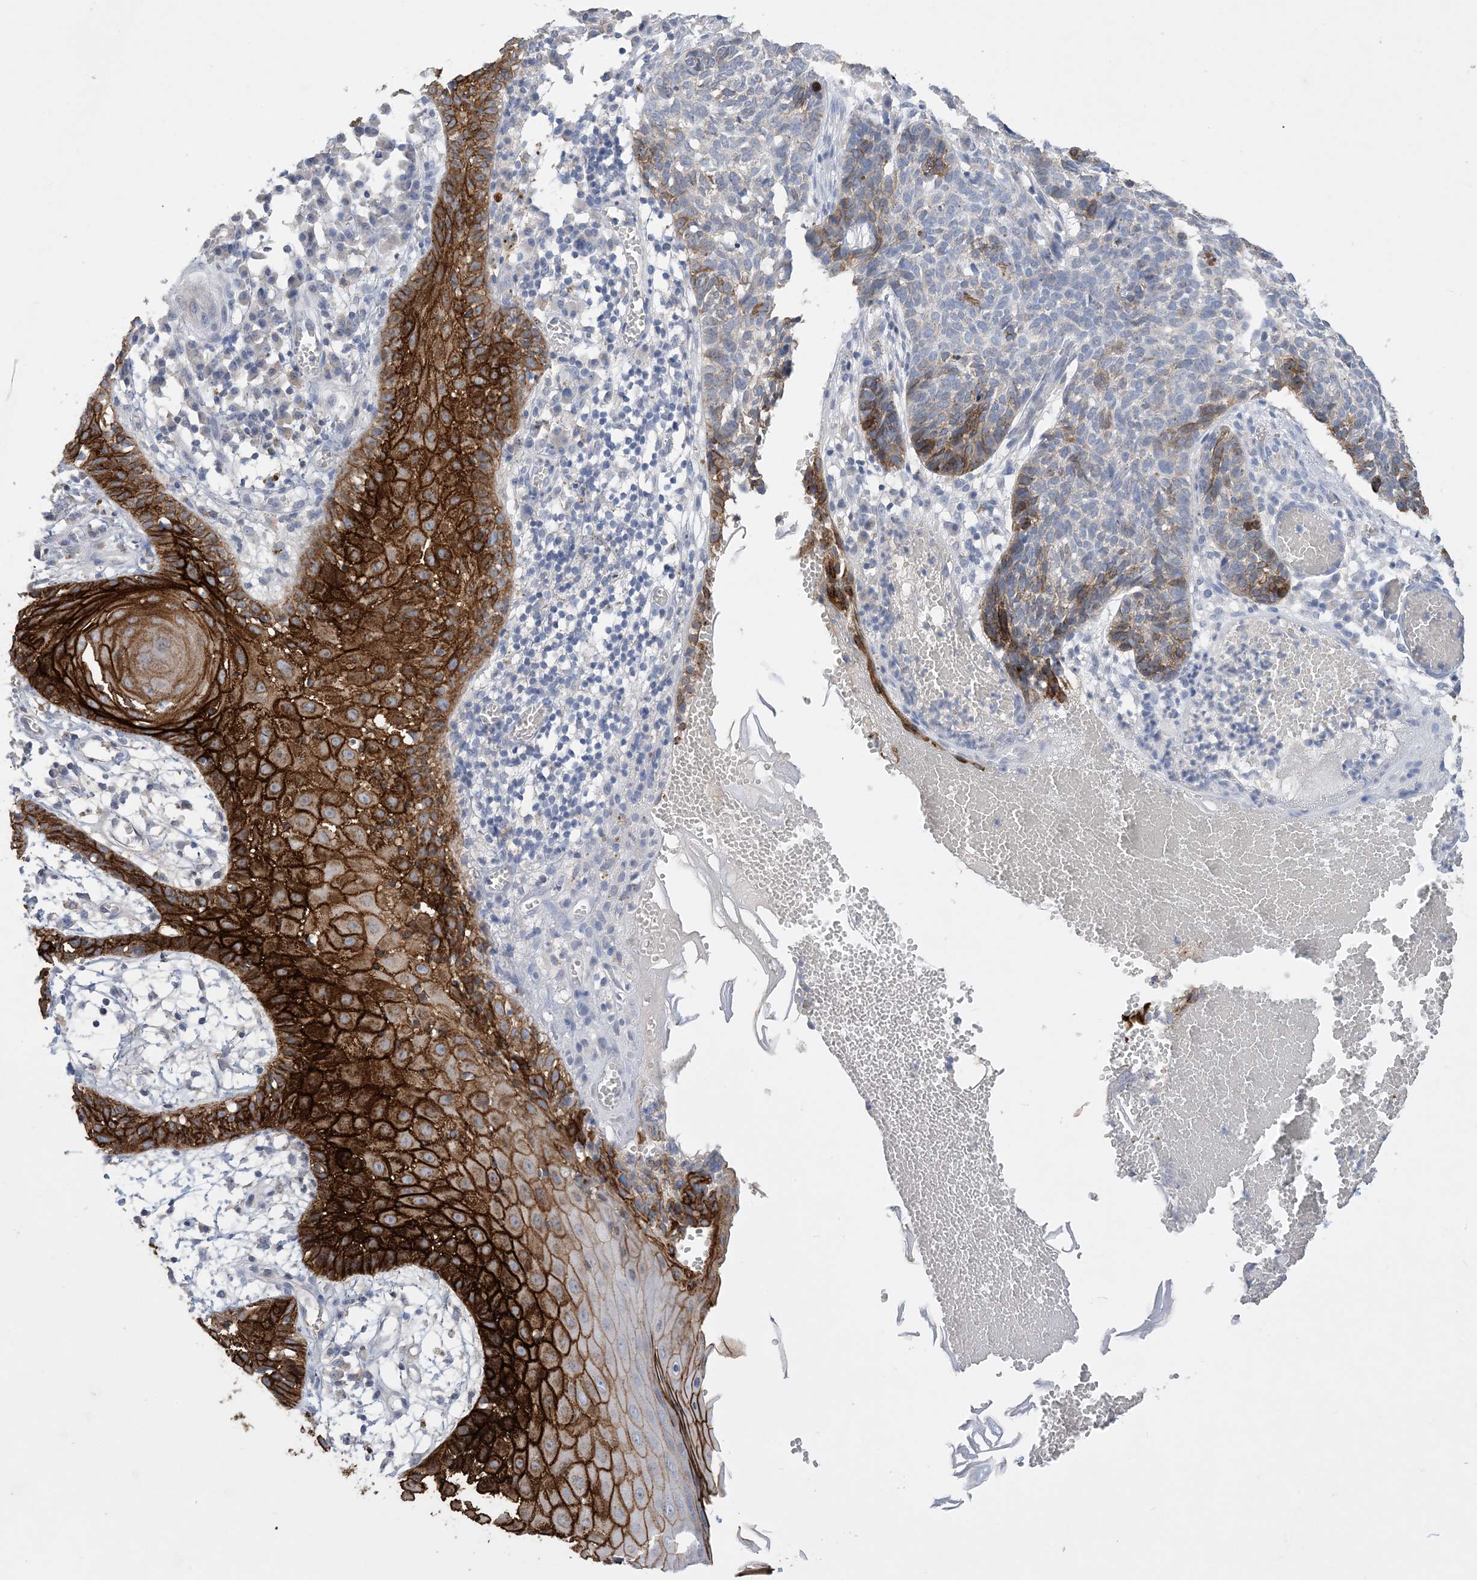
{"staining": {"intensity": "moderate", "quantity": "<25%", "location": "cytoplasmic/membranous"}, "tissue": "skin cancer", "cell_type": "Tumor cells", "image_type": "cancer", "snomed": [{"axis": "morphology", "description": "Basal cell carcinoma"}, {"axis": "topography", "description": "Skin"}], "caption": "This is an image of immunohistochemistry (IHC) staining of skin basal cell carcinoma, which shows moderate expression in the cytoplasmic/membranous of tumor cells.", "gene": "DSC3", "patient": {"sex": "male", "age": 85}}